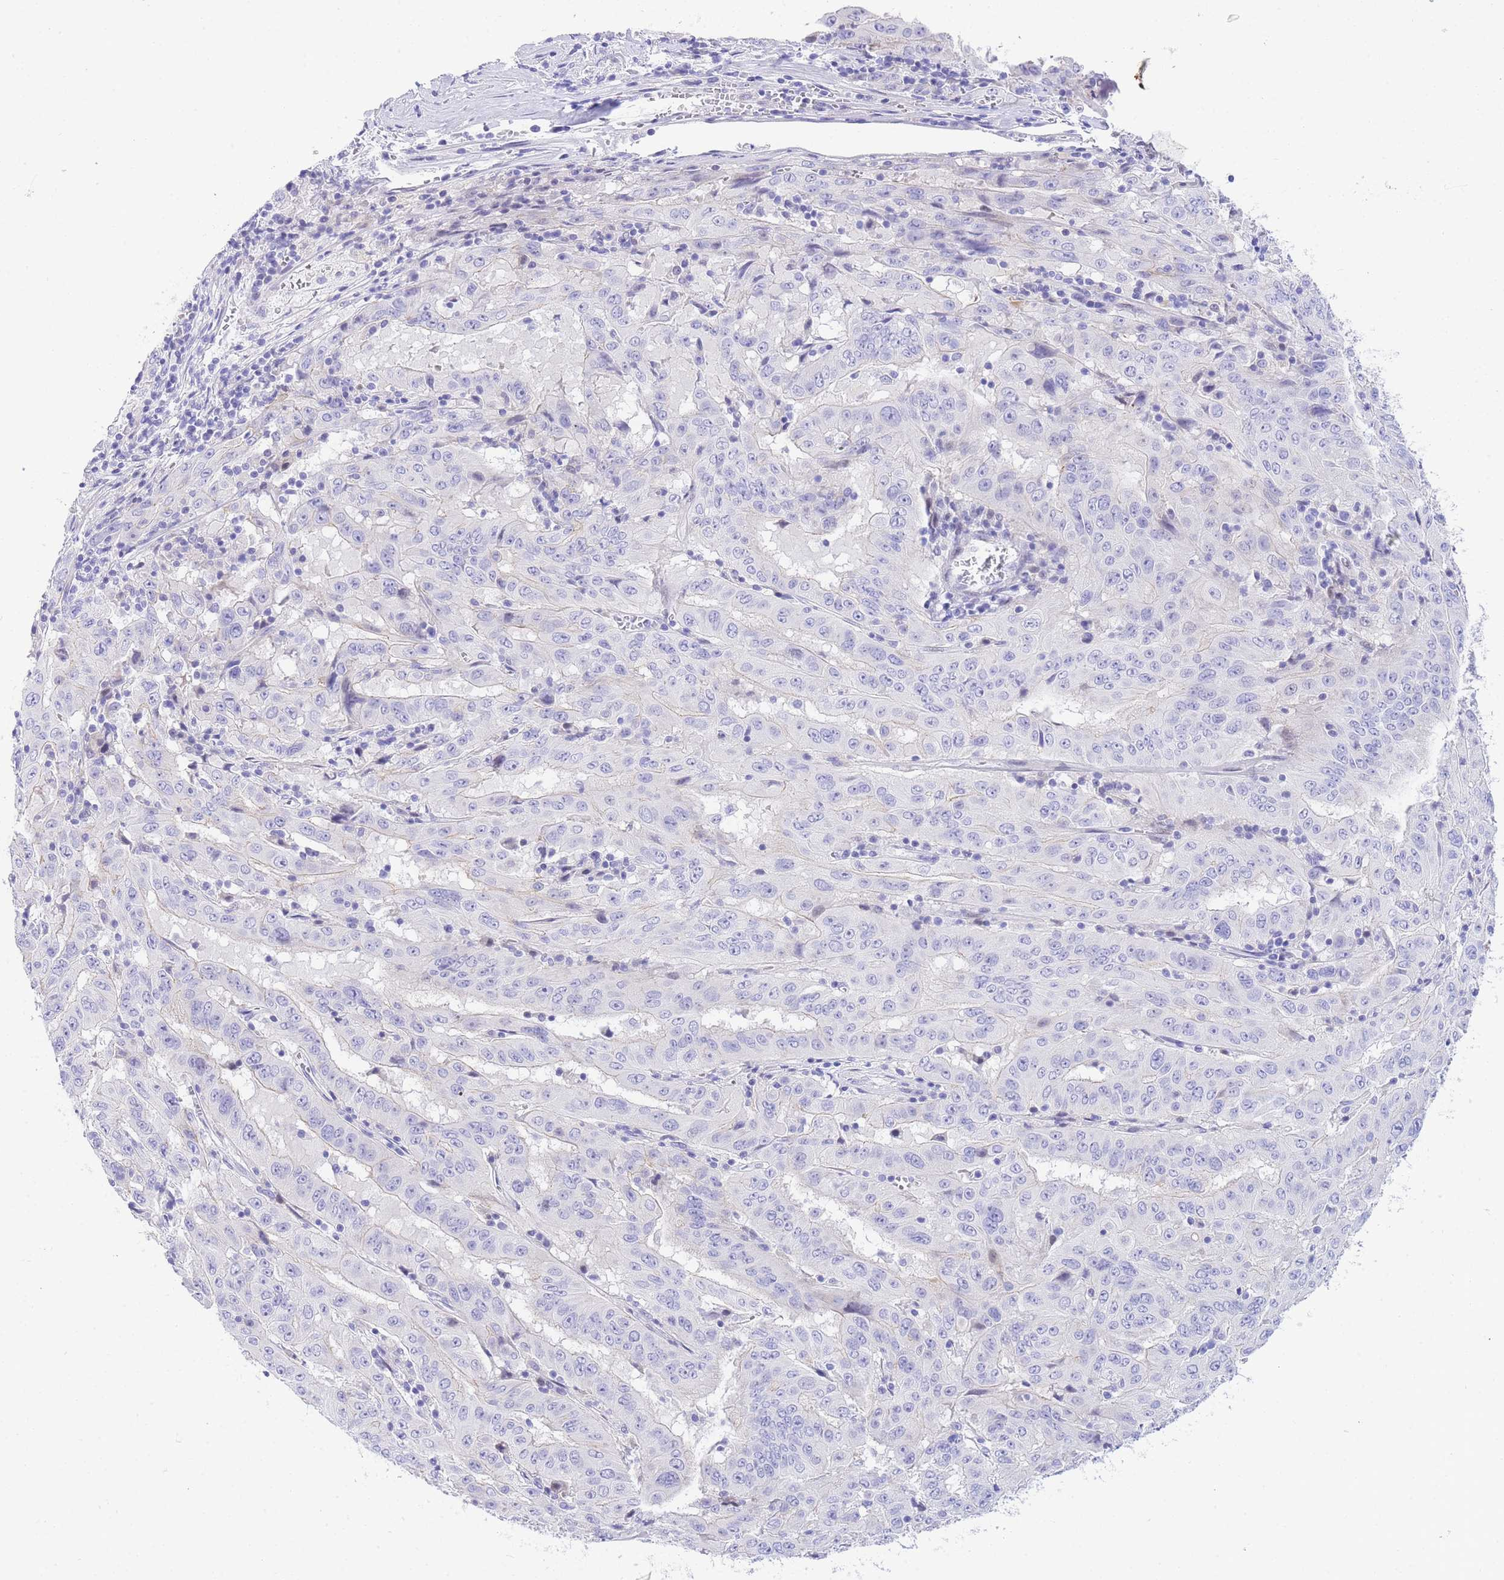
{"staining": {"intensity": "negative", "quantity": "none", "location": "none"}, "tissue": "pancreatic cancer", "cell_type": "Tumor cells", "image_type": "cancer", "snomed": [{"axis": "morphology", "description": "Adenocarcinoma, NOS"}, {"axis": "topography", "description": "Pancreas"}], "caption": "IHC photomicrograph of neoplastic tissue: human pancreatic adenocarcinoma stained with DAB demonstrates no significant protein staining in tumor cells.", "gene": "TIFAB", "patient": {"sex": "male", "age": 63}}